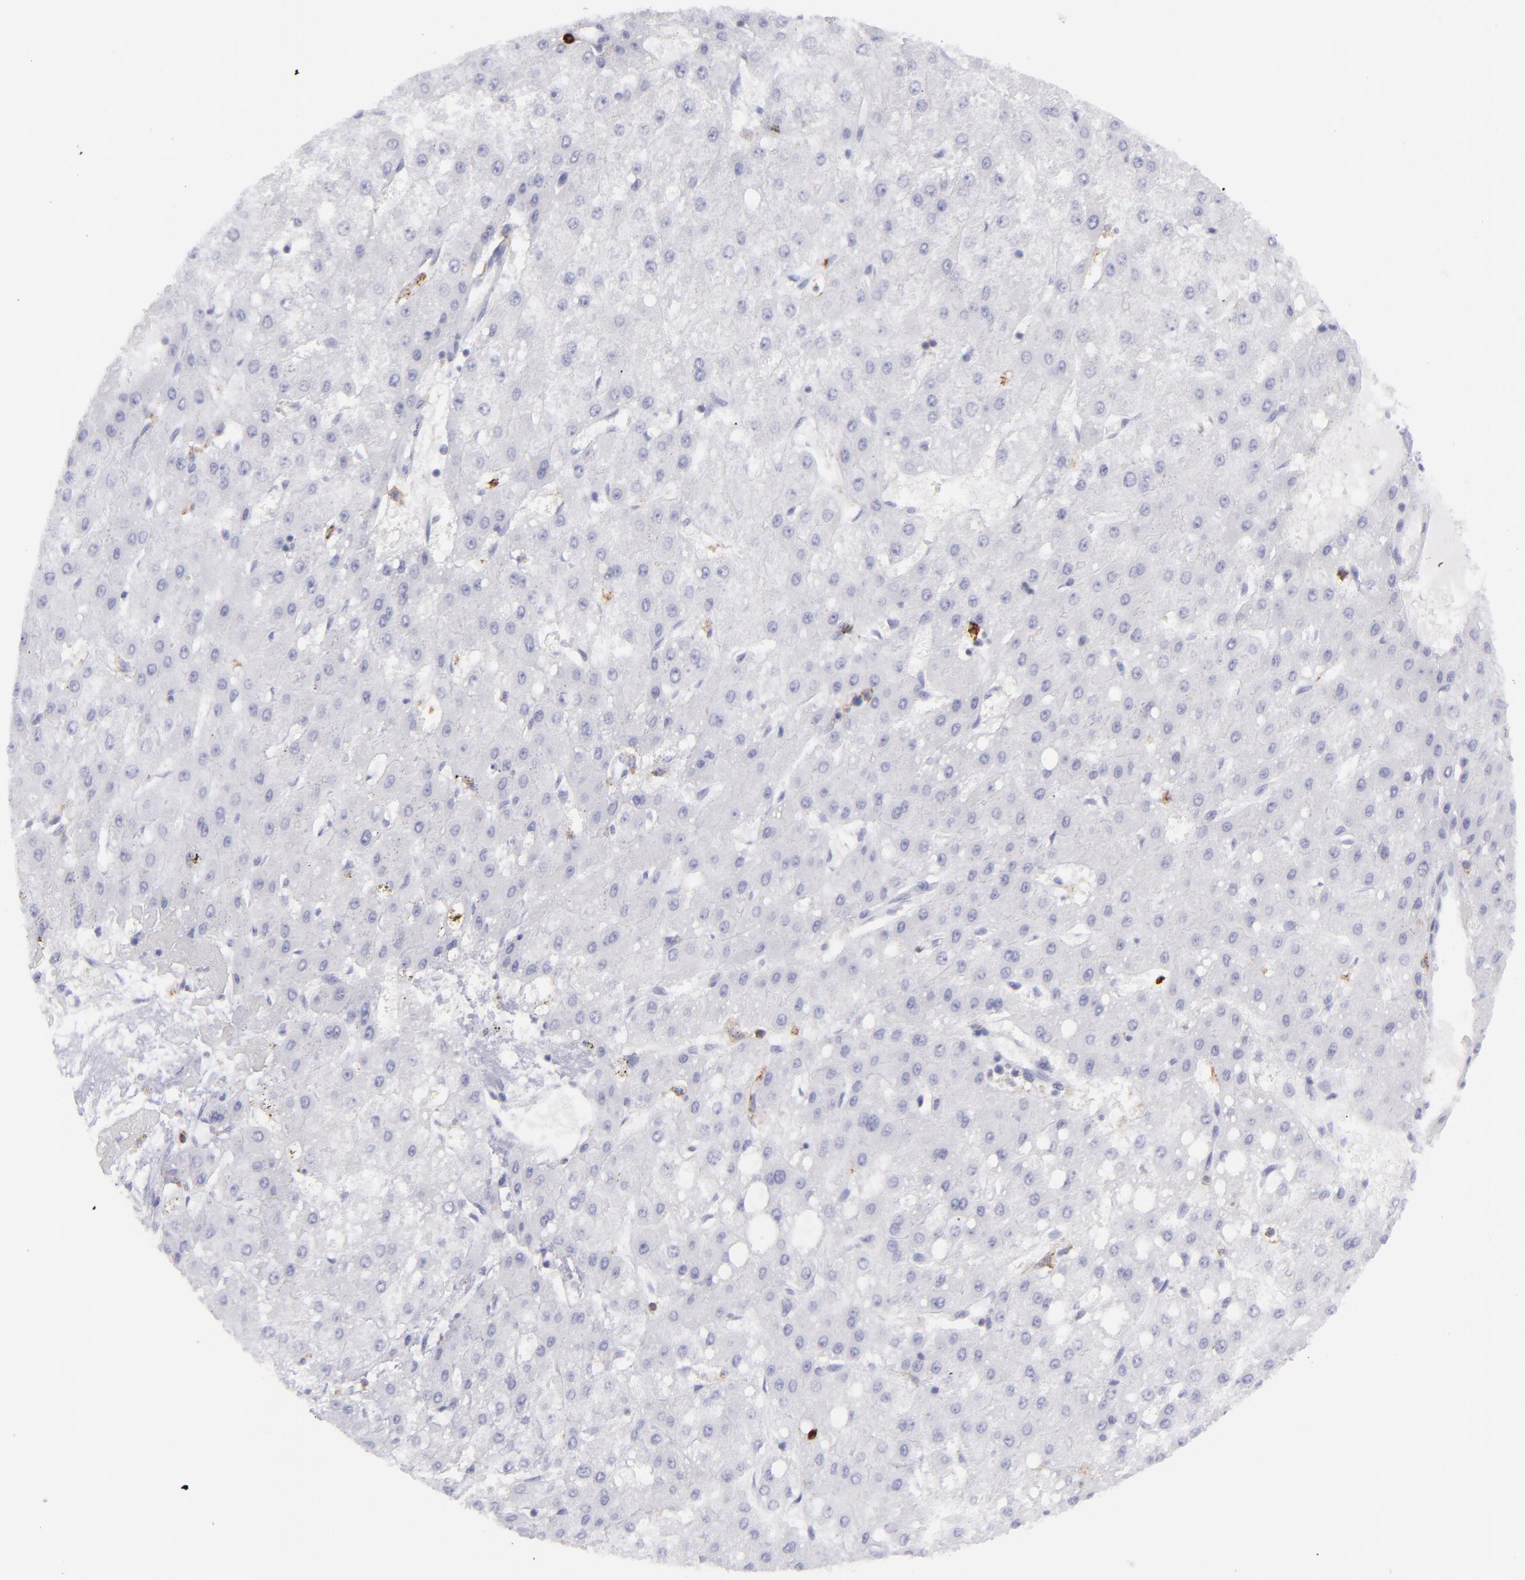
{"staining": {"intensity": "negative", "quantity": "none", "location": "none"}, "tissue": "liver cancer", "cell_type": "Tumor cells", "image_type": "cancer", "snomed": [{"axis": "morphology", "description": "Carcinoma, Hepatocellular, NOS"}, {"axis": "topography", "description": "Liver"}], "caption": "IHC of liver hepatocellular carcinoma shows no positivity in tumor cells. (Brightfield microscopy of DAB (3,3'-diaminobenzidine) immunohistochemistry (IHC) at high magnification).", "gene": "SELPLG", "patient": {"sex": "female", "age": 52}}